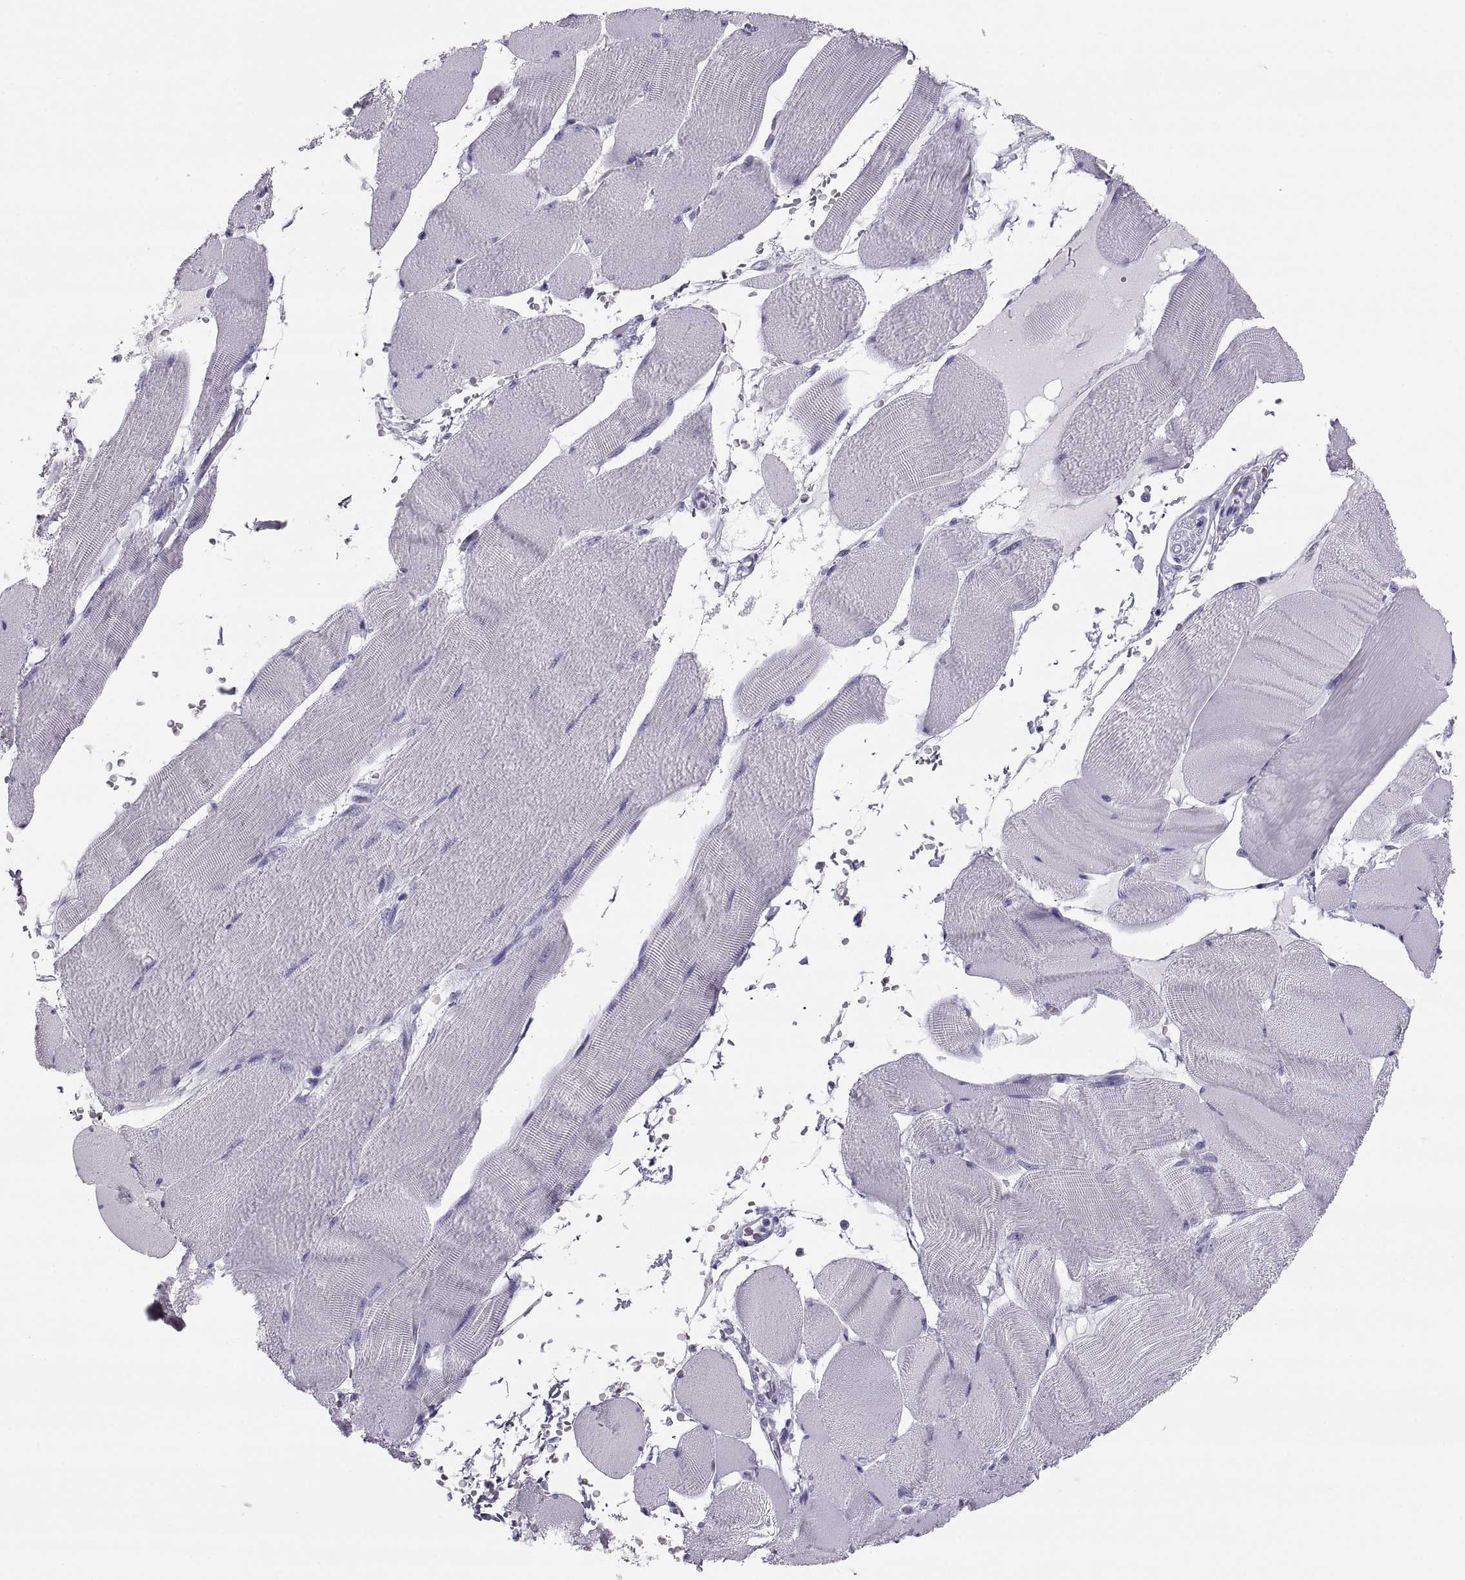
{"staining": {"intensity": "negative", "quantity": "none", "location": "none"}, "tissue": "skeletal muscle", "cell_type": "Myocytes", "image_type": "normal", "snomed": [{"axis": "morphology", "description": "Normal tissue, NOS"}, {"axis": "topography", "description": "Skeletal muscle"}], "caption": "A high-resolution histopathology image shows immunohistochemistry (IHC) staining of benign skeletal muscle, which displays no significant positivity in myocytes. (Brightfield microscopy of DAB (3,3'-diaminobenzidine) immunohistochemistry (IHC) at high magnification).", "gene": "PAX2", "patient": {"sex": "male", "age": 56}}